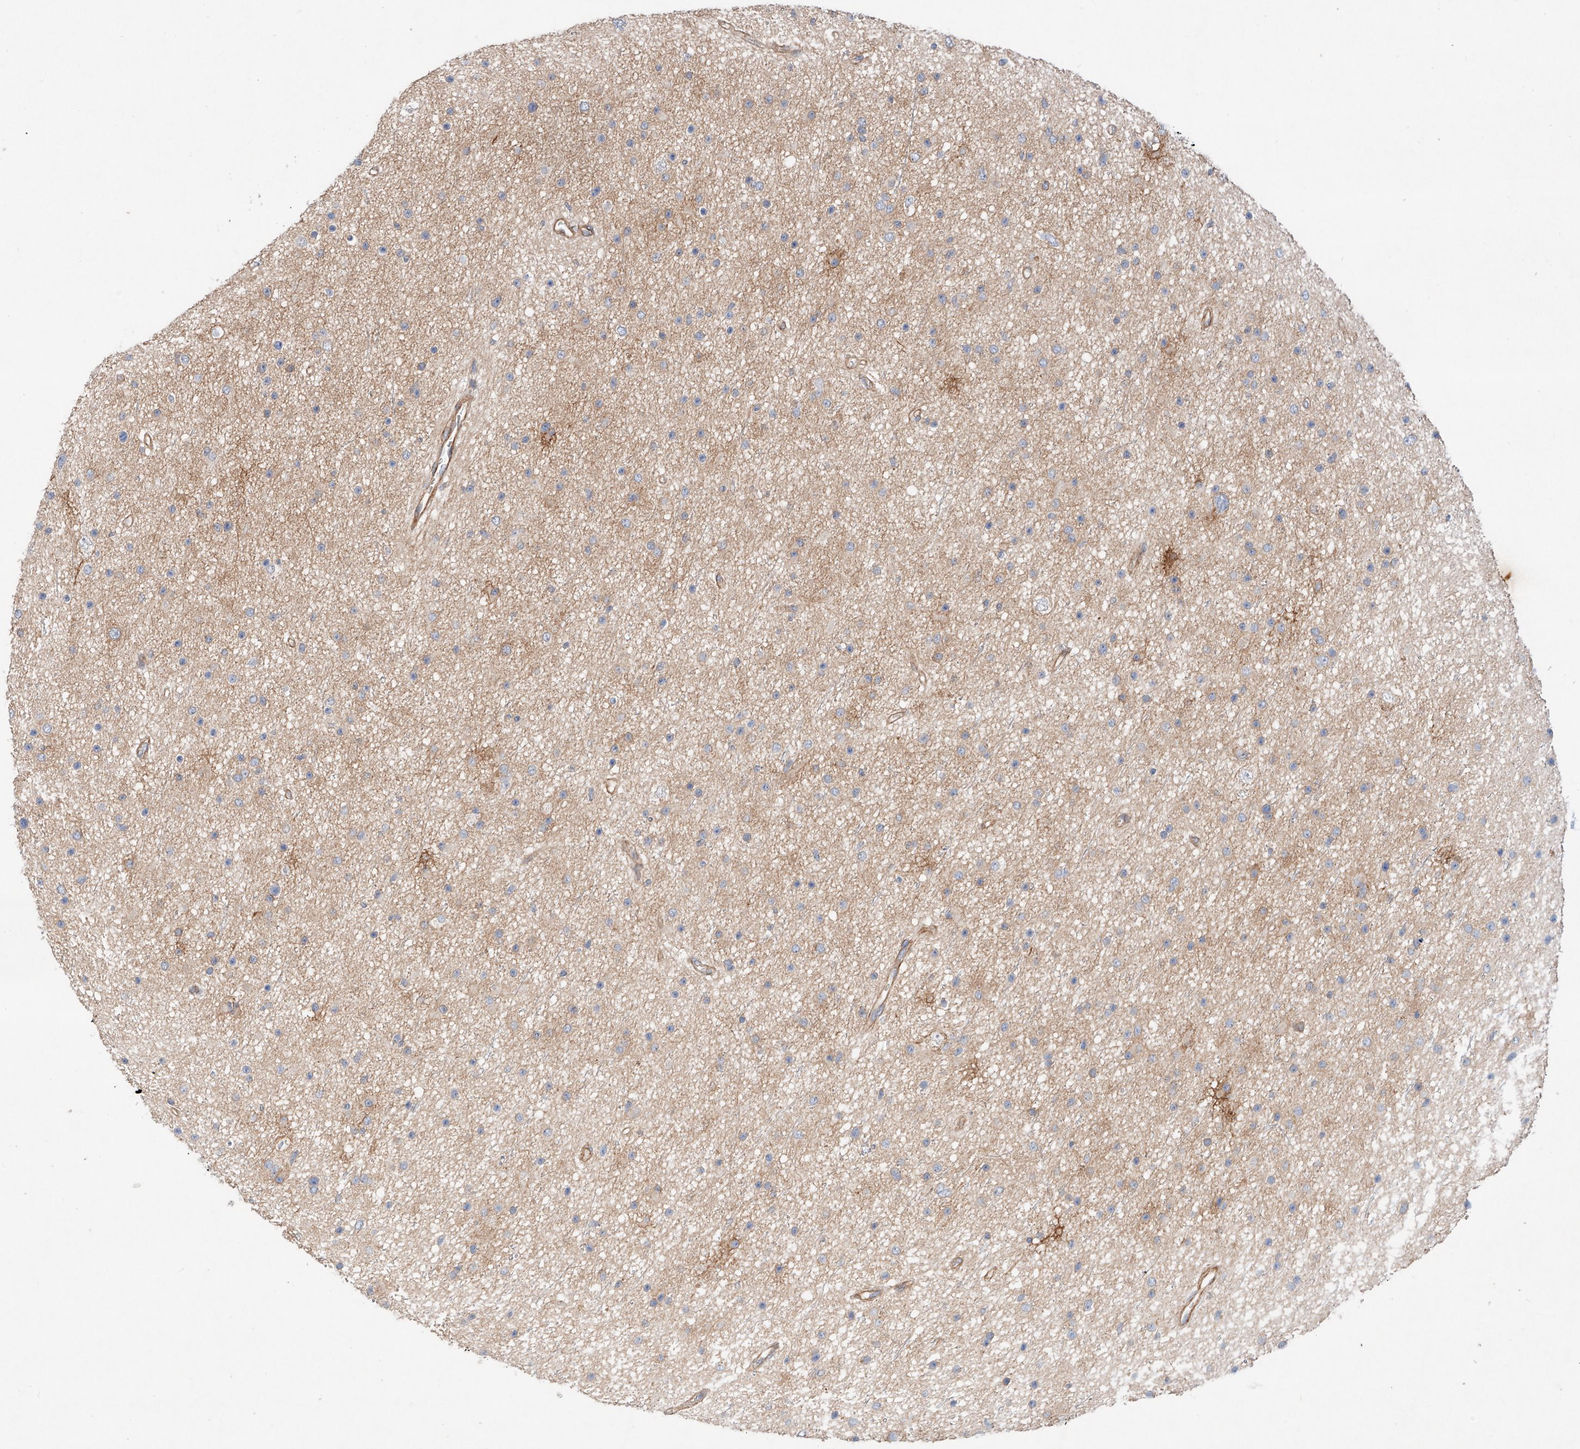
{"staining": {"intensity": "weak", "quantity": "<25%", "location": "cytoplasmic/membranous"}, "tissue": "glioma", "cell_type": "Tumor cells", "image_type": "cancer", "snomed": [{"axis": "morphology", "description": "Glioma, malignant, Low grade"}, {"axis": "topography", "description": "Cerebral cortex"}], "caption": "Immunohistochemistry (IHC) of human malignant glioma (low-grade) shows no expression in tumor cells.", "gene": "MINDY4", "patient": {"sex": "female", "age": 39}}